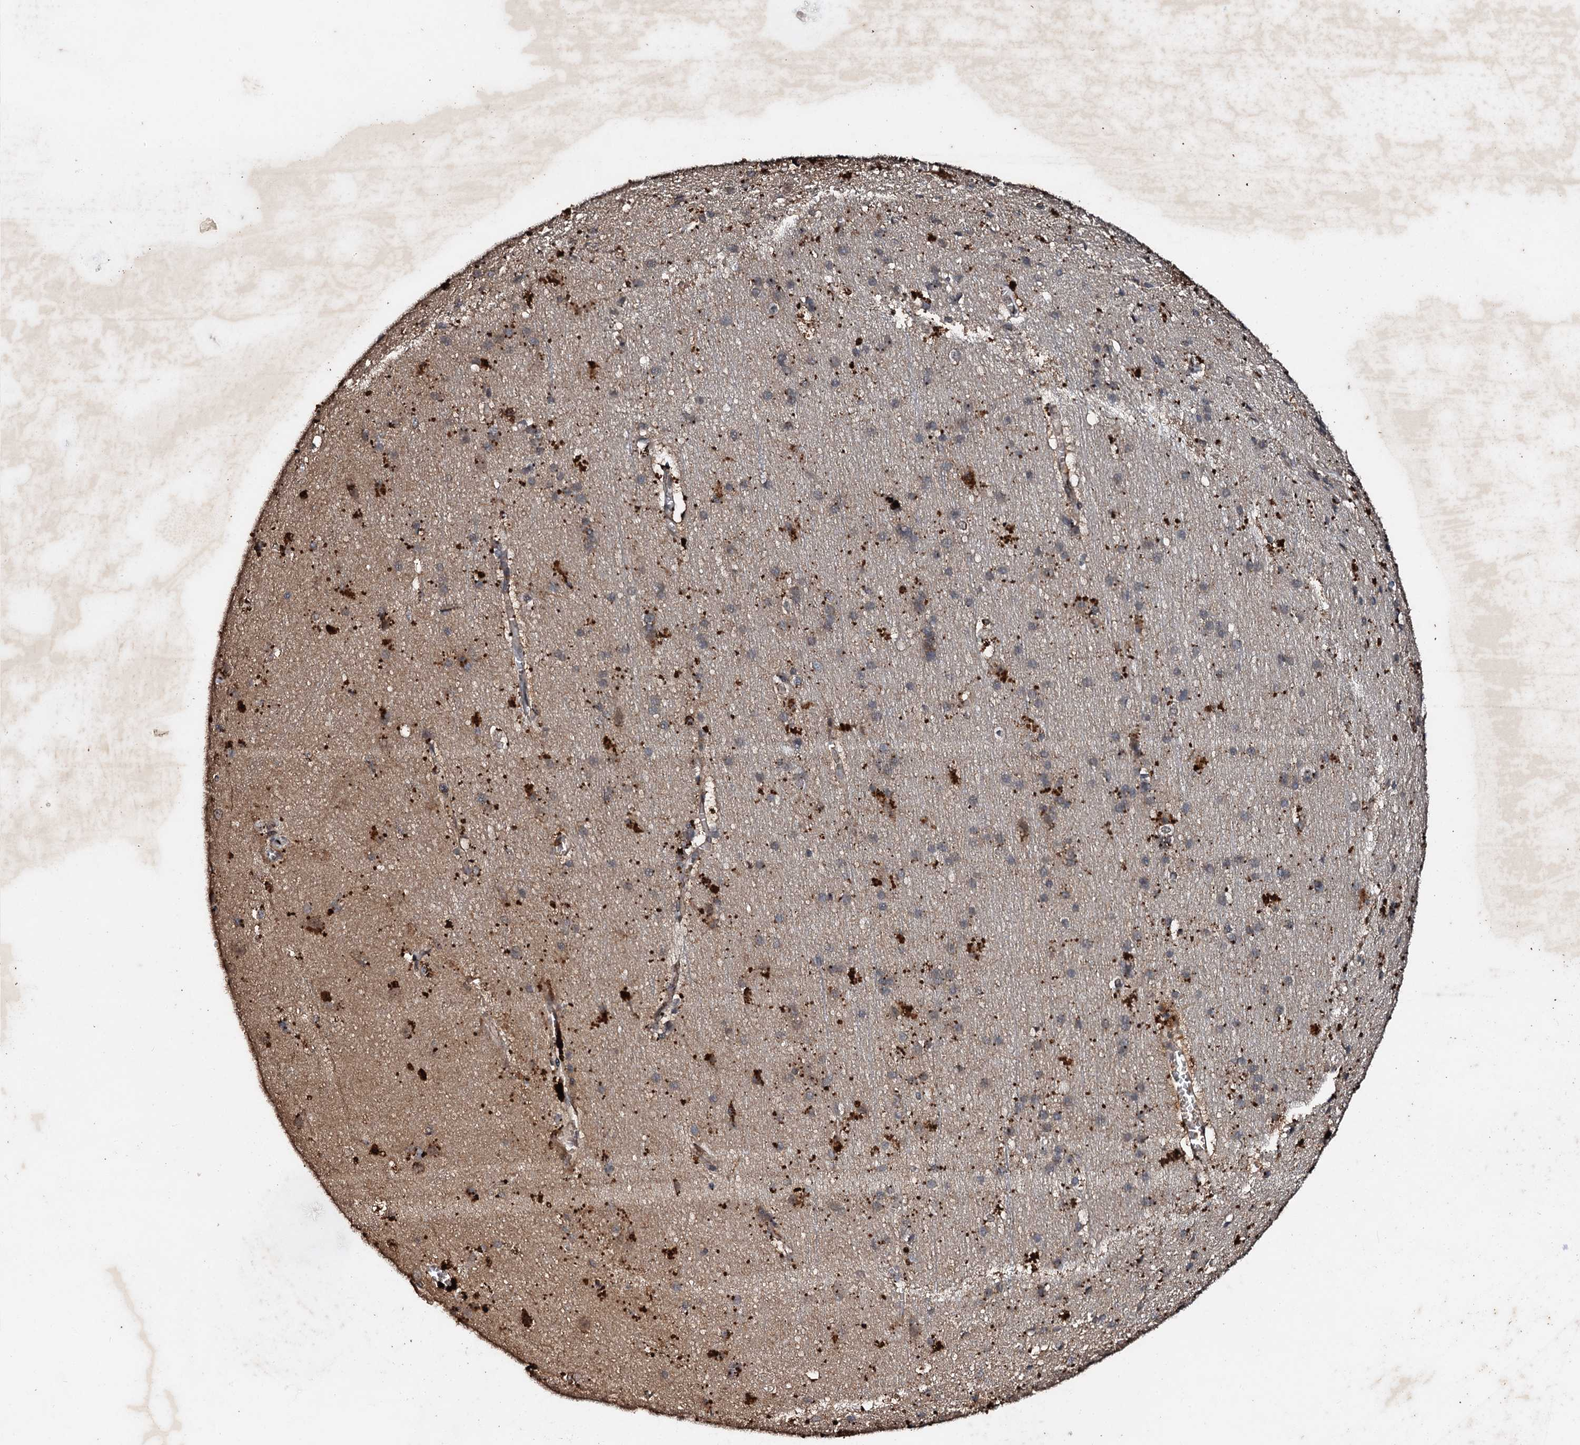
{"staining": {"intensity": "moderate", "quantity": "<25%", "location": "cytoplasmic/membranous"}, "tissue": "cerebral cortex", "cell_type": "Endothelial cells", "image_type": "normal", "snomed": [{"axis": "morphology", "description": "Normal tissue, NOS"}, {"axis": "topography", "description": "Cerebral cortex"}], "caption": "Immunohistochemical staining of benign human cerebral cortex exhibits <25% levels of moderate cytoplasmic/membranous protein positivity in about <25% of endothelial cells. Ihc stains the protein in brown and the nuclei are stained blue.", "gene": "ADAMTS10", "patient": {"sex": "male", "age": 54}}